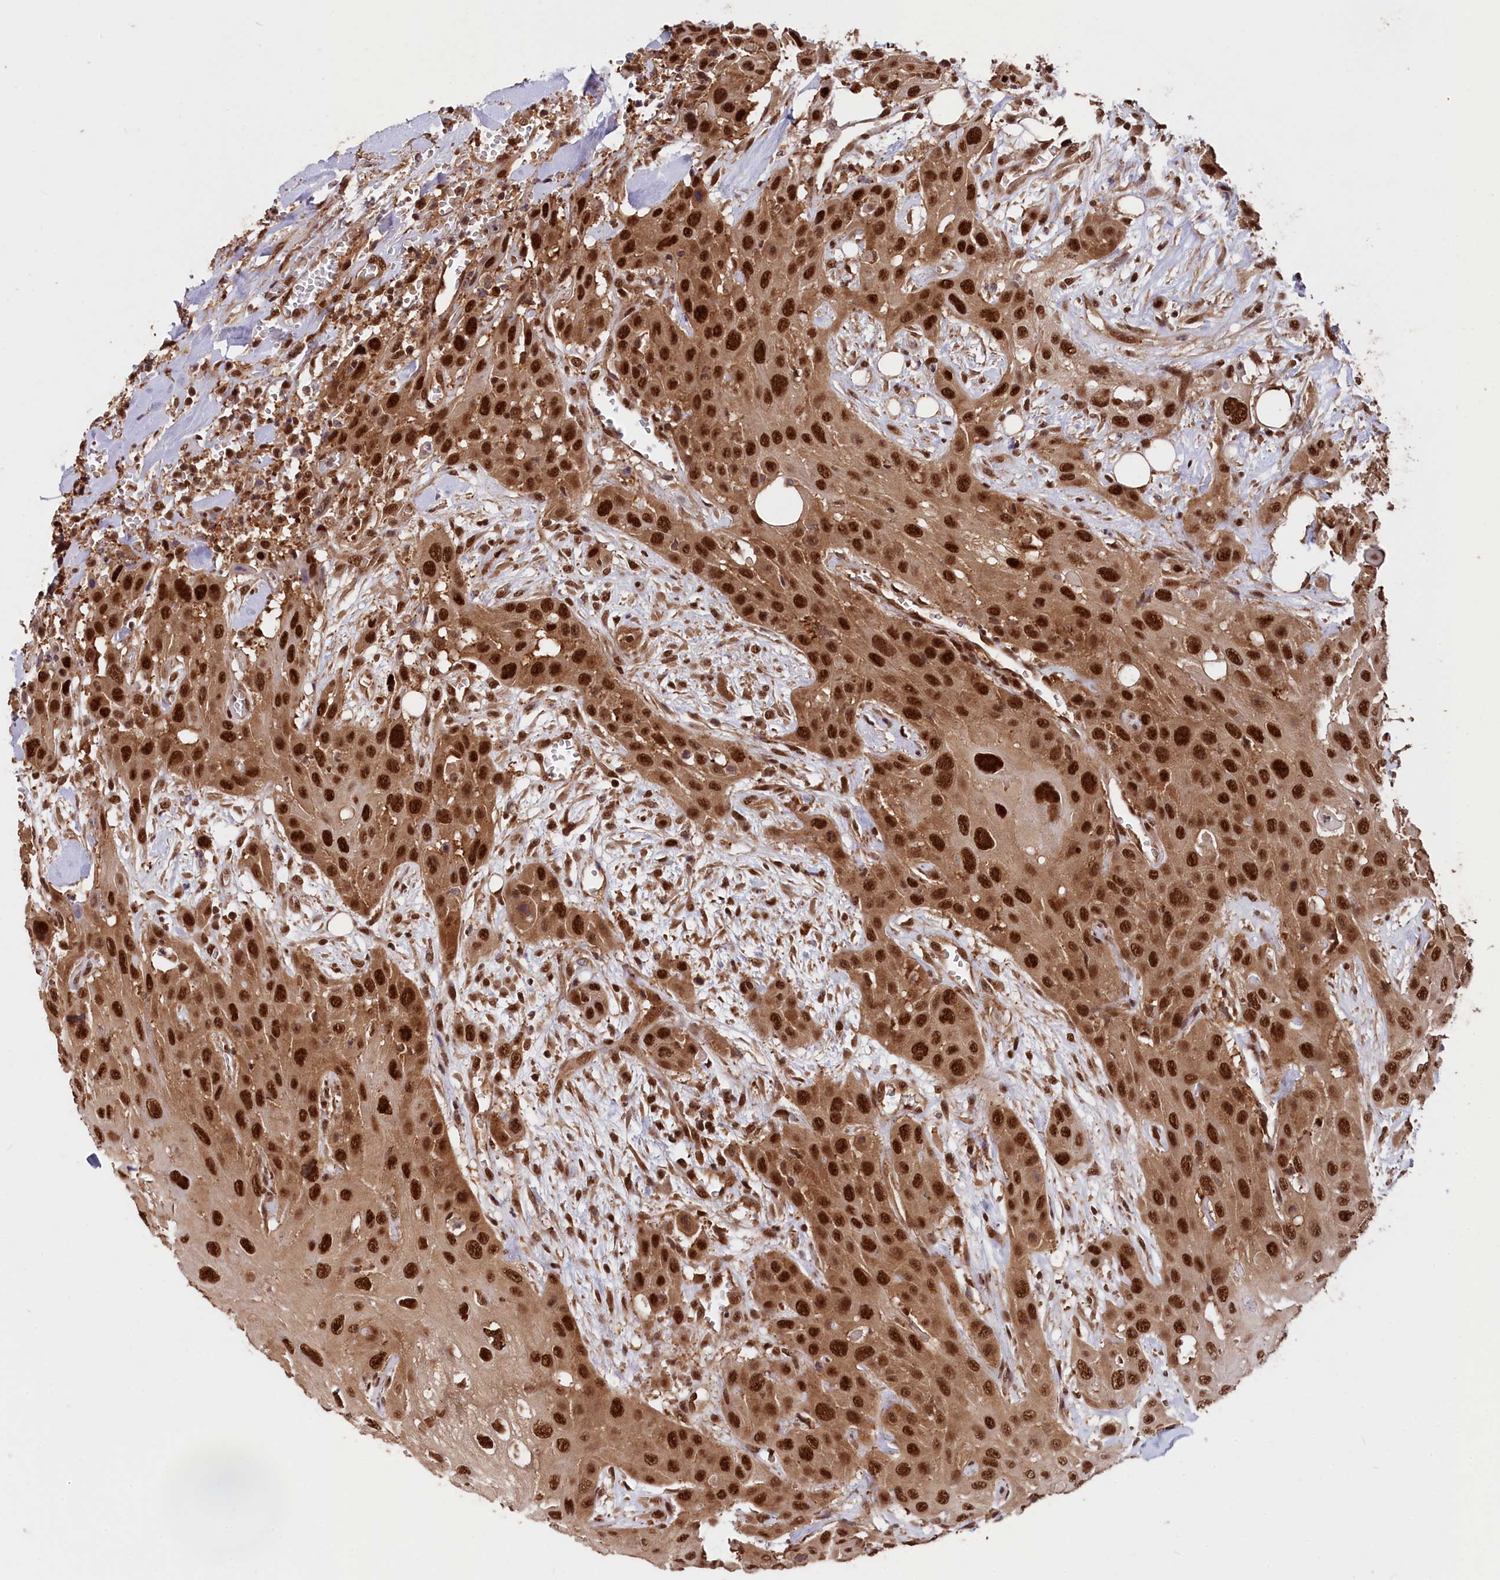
{"staining": {"intensity": "strong", "quantity": ">75%", "location": "nuclear"}, "tissue": "head and neck cancer", "cell_type": "Tumor cells", "image_type": "cancer", "snomed": [{"axis": "morphology", "description": "Squamous cell carcinoma, NOS"}, {"axis": "topography", "description": "Head-Neck"}], "caption": "A histopathology image showing strong nuclear expression in approximately >75% of tumor cells in head and neck squamous cell carcinoma, as visualized by brown immunohistochemical staining.", "gene": "ADRM1", "patient": {"sex": "male", "age": 81}}